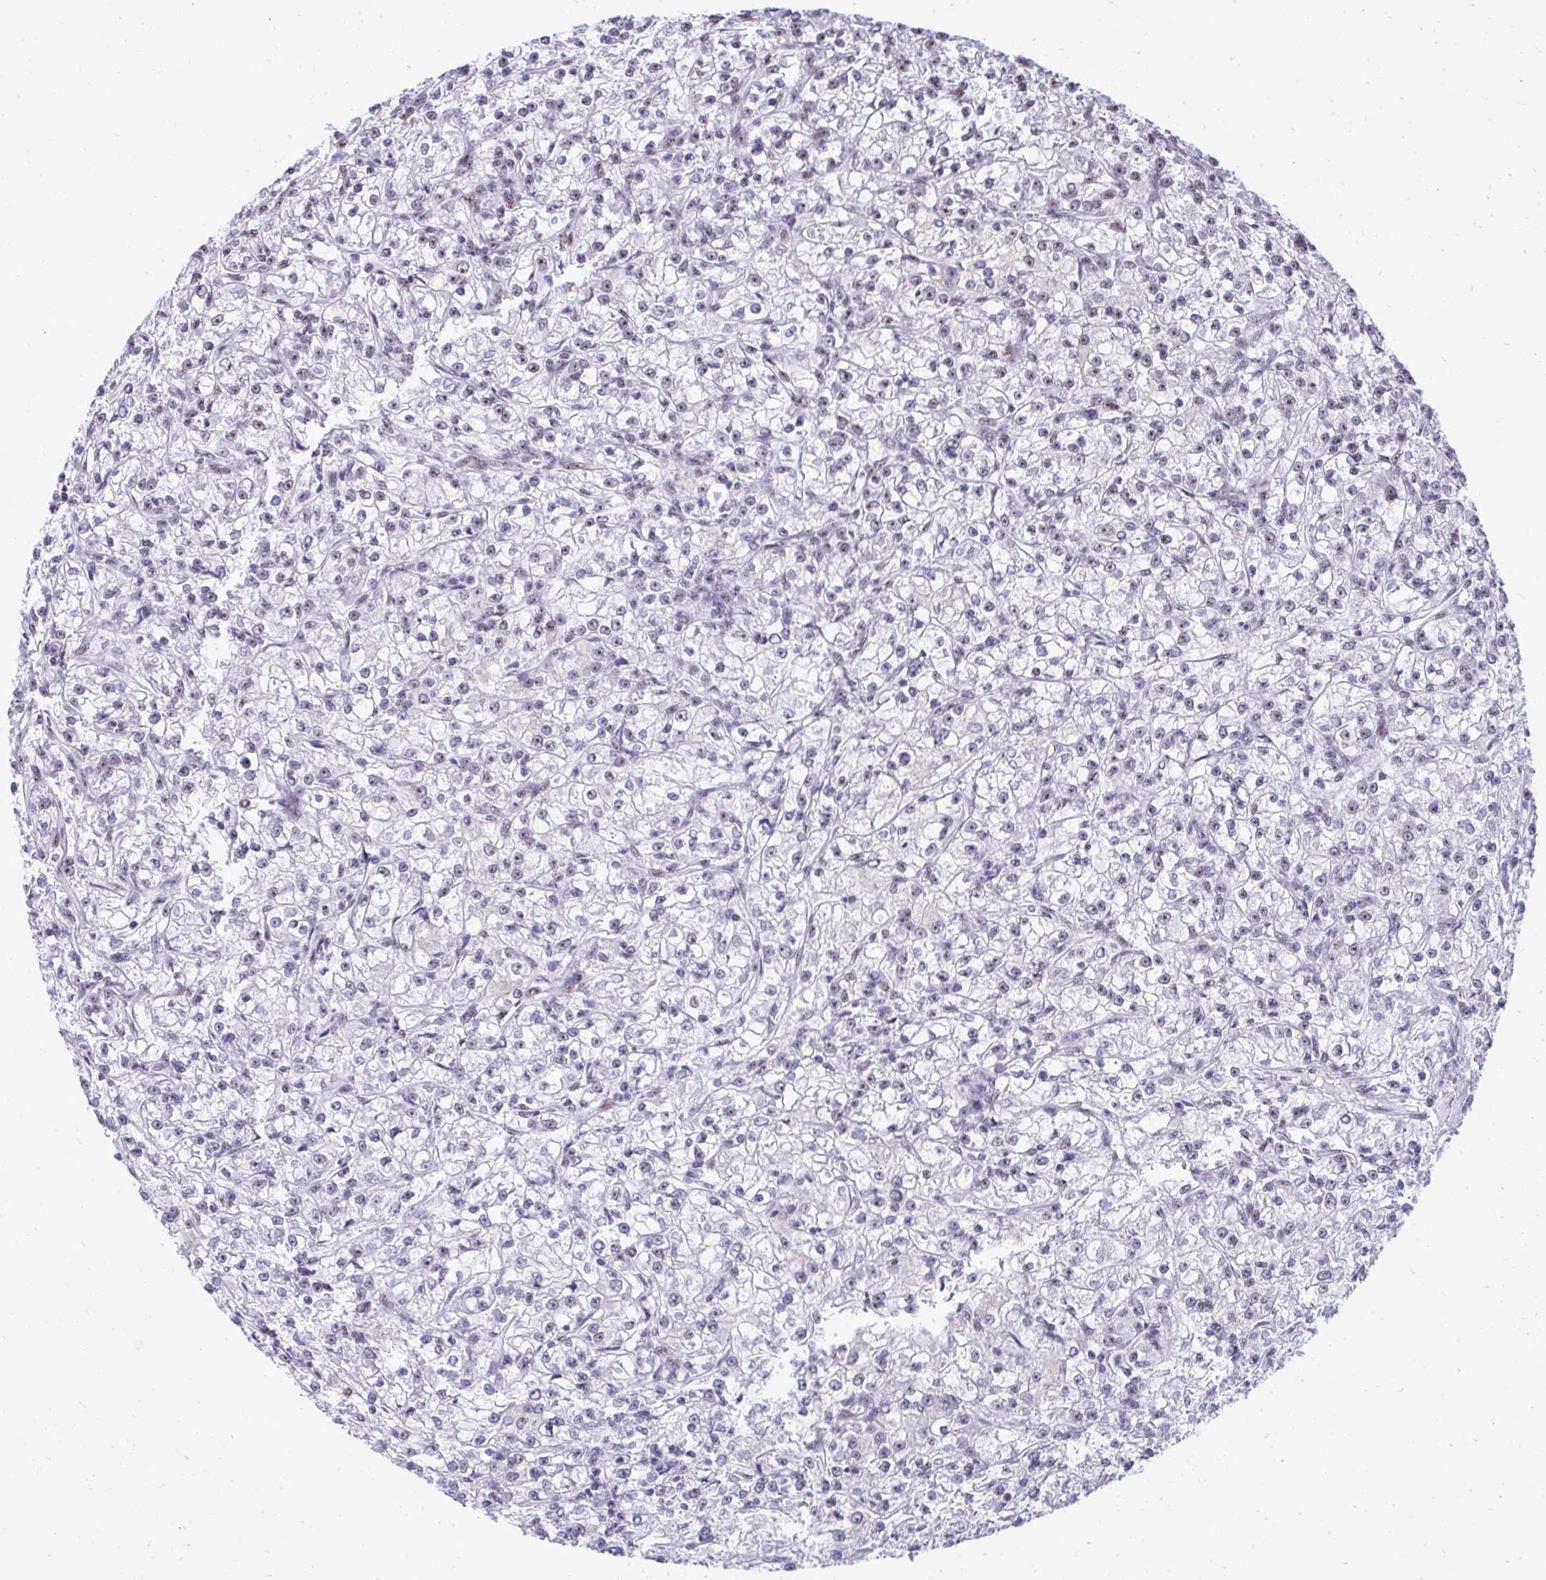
{"staining": {"intensity": "negative", "quantity": "none", "location": "none"}, "tissue": "renal cancer", "cell_type": "Tumor cells", "image_type": "cancer", "snomed": [{"axis": "morphology", "description": "Adenocarcinoma, NOS"}, {"axis": "topography", "description": "Kidney"}], "caption": "Immunohistochemistry of human adenocarcinoma (renal) demonstrates no expression in tumor cells. (DAB IHC visualized using brightfield microscopy, high magnification).", "gene": "PELP1", "patient": {"sex": "female", "age": 59}}